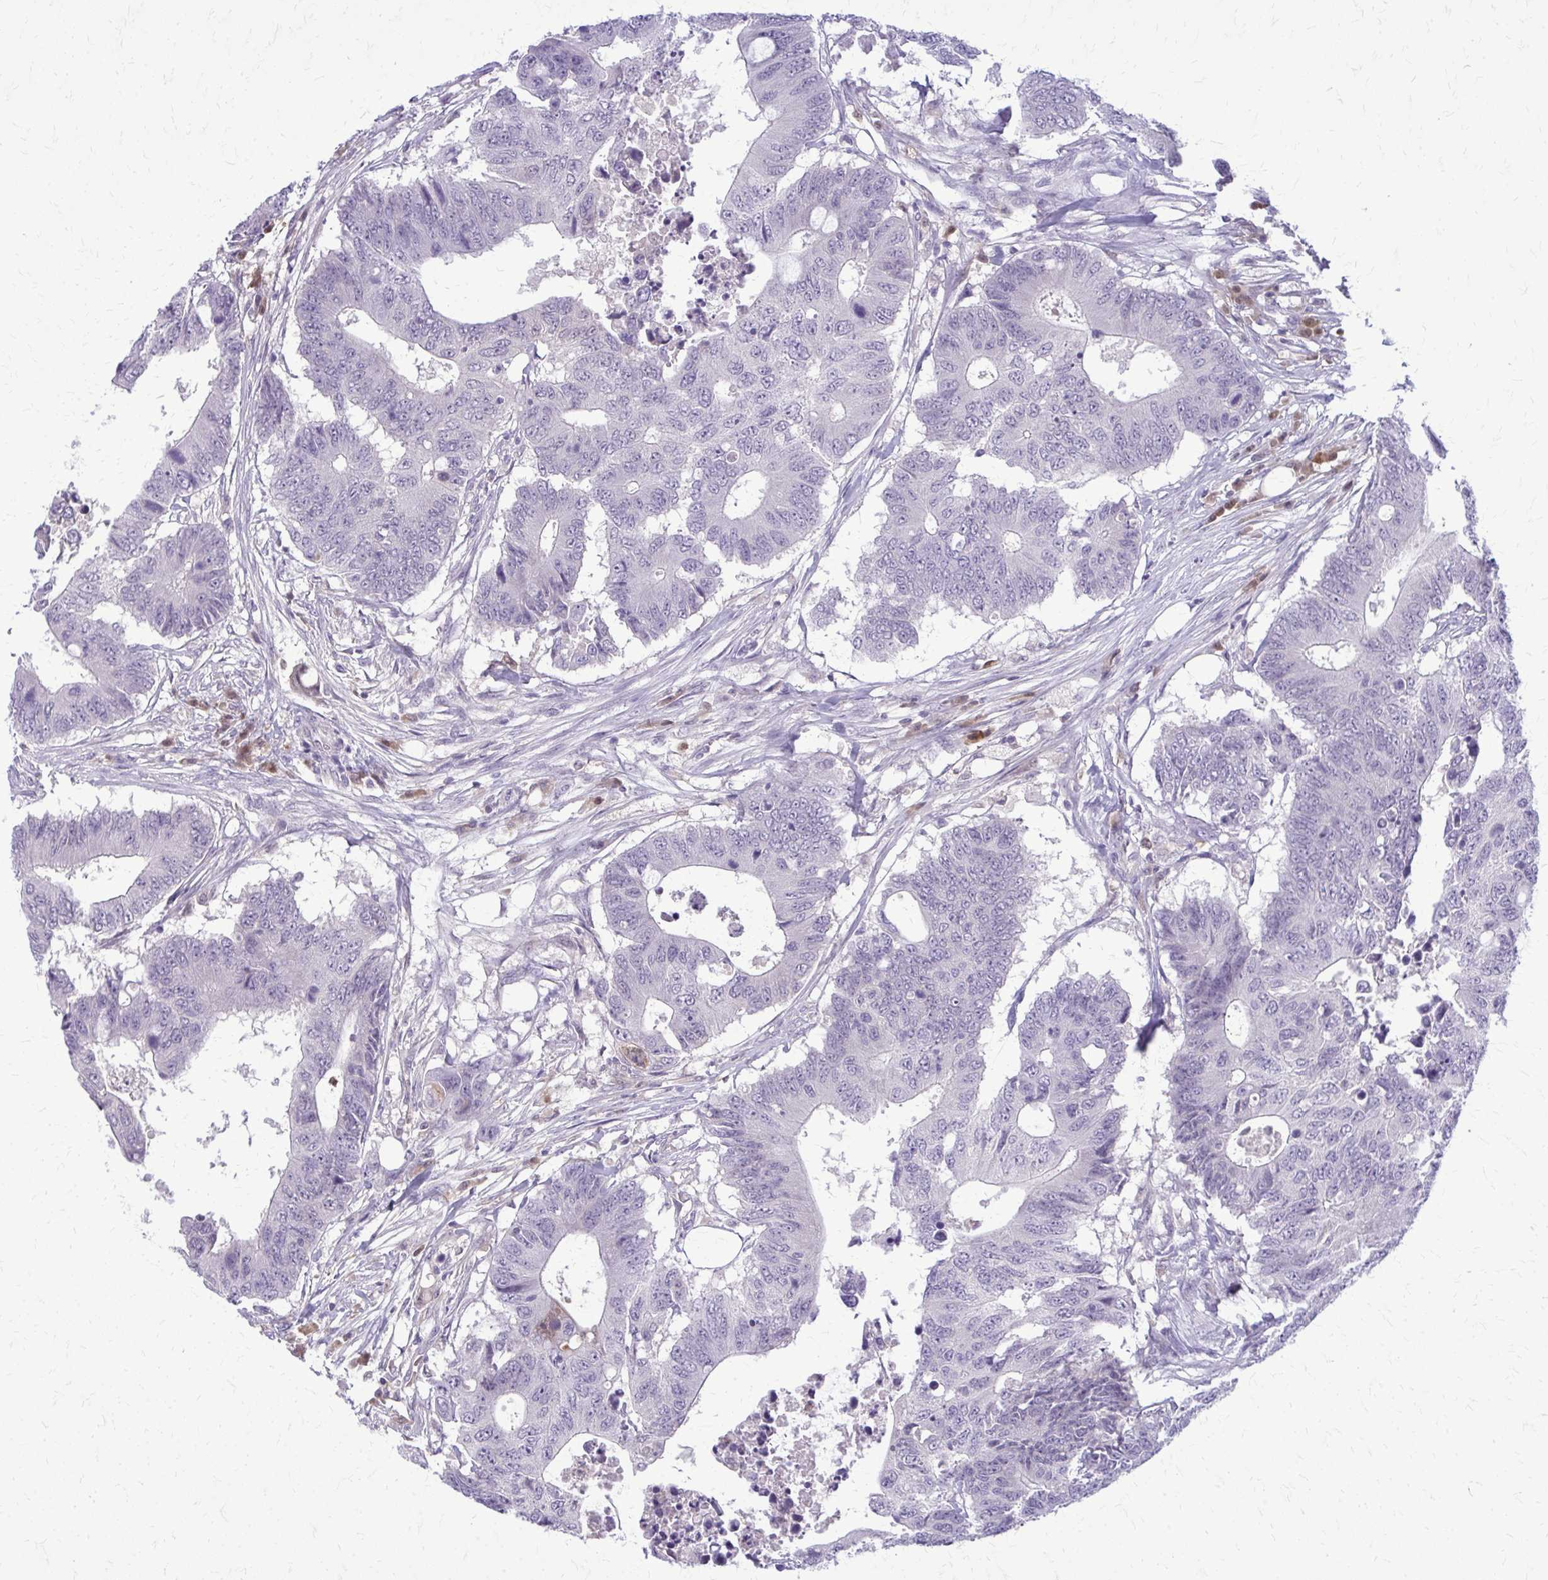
{"staining": {"intensity": "negative", "quantity": "none", "location": "none"}, "tissue": "colorectal cancer", "cell_type": "Tumor cells", "image_type": "cancer", "snomed": [{"axis": "morphology", "description": "Adenocarcinoma, NOS"}, {"axis": "topography", "description": "Colon"}], "caption": "A histopathology image of human adenocarcinoma (colorectal) is negative for staining in tumor cells.", "gene": "GLRX", "patient": {"sex": "male", "age": 71}}